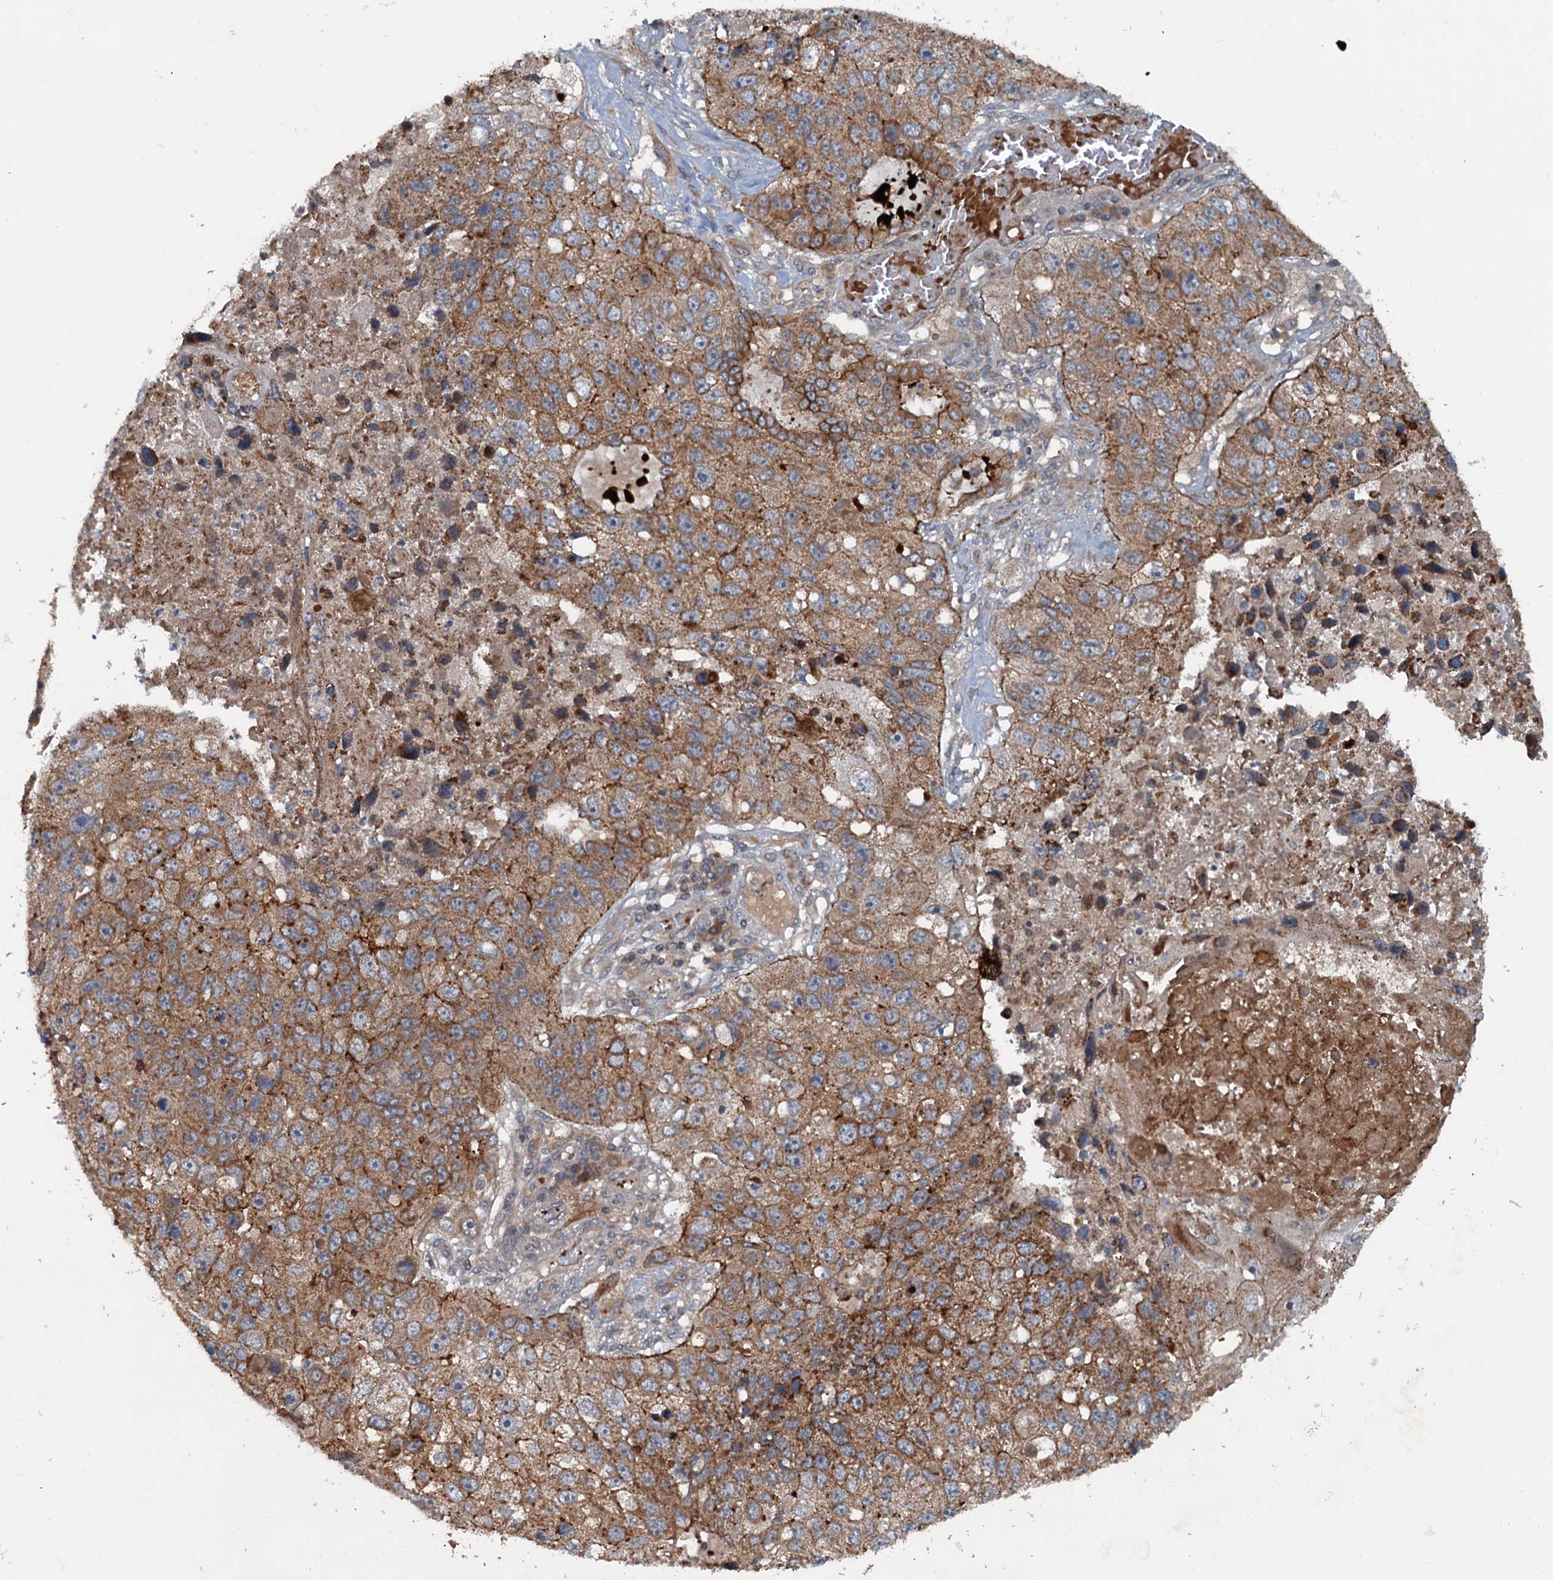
{"staining": {"intensity": "moderate", "quantity": ">75%", "location": "cytoplasmic/membranous"}, "tissue": "lung cancer", "cell_type": "Tumor cells", "image_type": "cancer", "snomed": [{"axis": "morphology", "description": "Squamous cell carcinoma, NOS"}, {"axis": "topography", "description": "Lung"}], "caption": "This image shows lung cancer stained with immunohistochemistry (IHC) to label a protein in brown. The cytoplasmic/membranous of tumor cells show moderate positivity for the protein. Nuclei are counter-stained blue.", "gene": "N4BP2L2", "patient": {"sex": "male", "age": 61}}